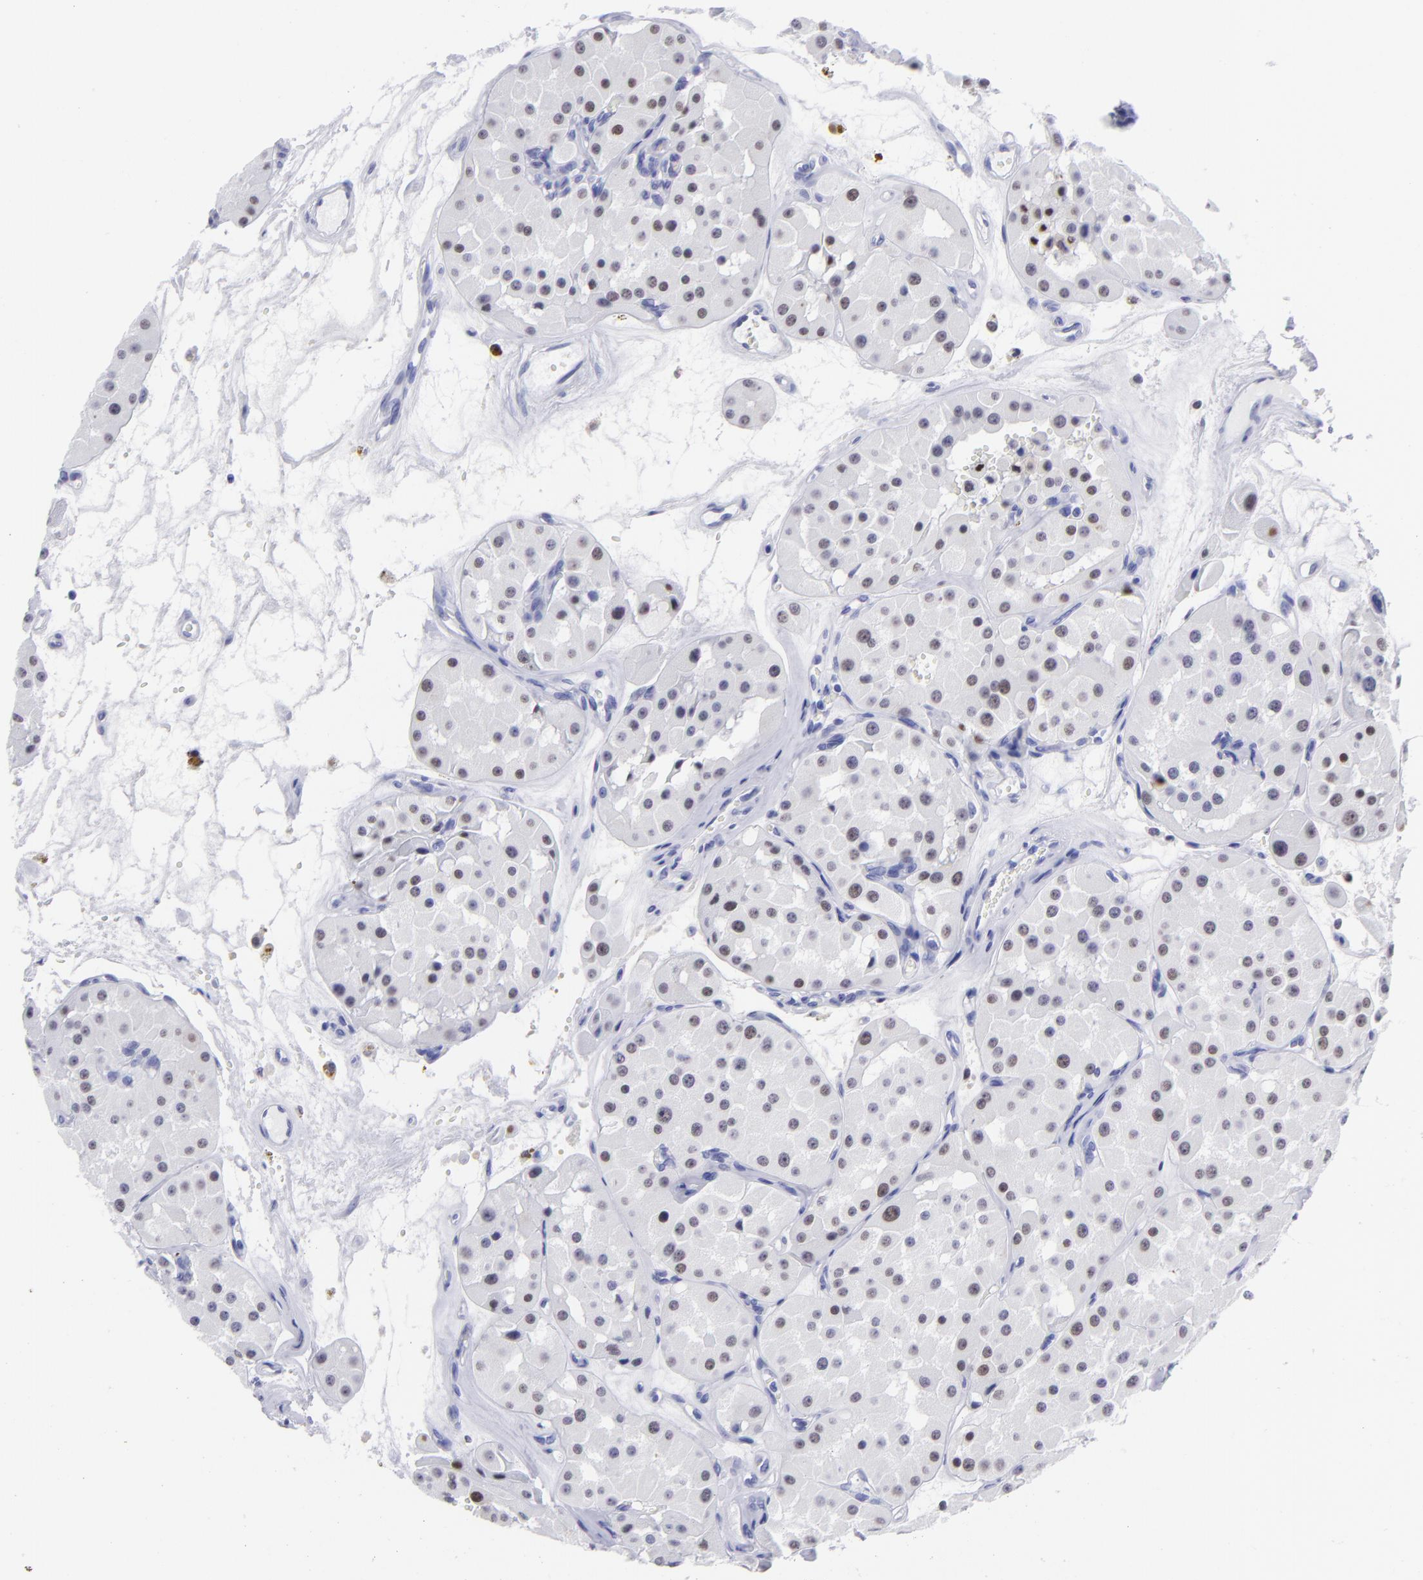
{"staining": {"intensity": "weak", "quantity": "<25%", "location": "nuclear"}, "tissue": "renal cancer", "cell_type": "Tumor cells", "image_type": "cancer", "snomed": [{"axis": "morphology", "description": "Adenocarcinoma, uncertain malignant potential"}, {"axis": "topography", "description": "Kidney"}], "caption": "IHC photomicrograph of neoplastic tissue: renal cancer (adenocarcinoma,  uncertain malignant potential) stained with DAB (3,3'-diaminobenzidine) exhibits no significant protein positivity in tumor cells. (DAB (3,3'-diaminobenzidine) IHC, high magnification).", "gene": "MITF", "patient": {"sex": "male", "age": 63}}